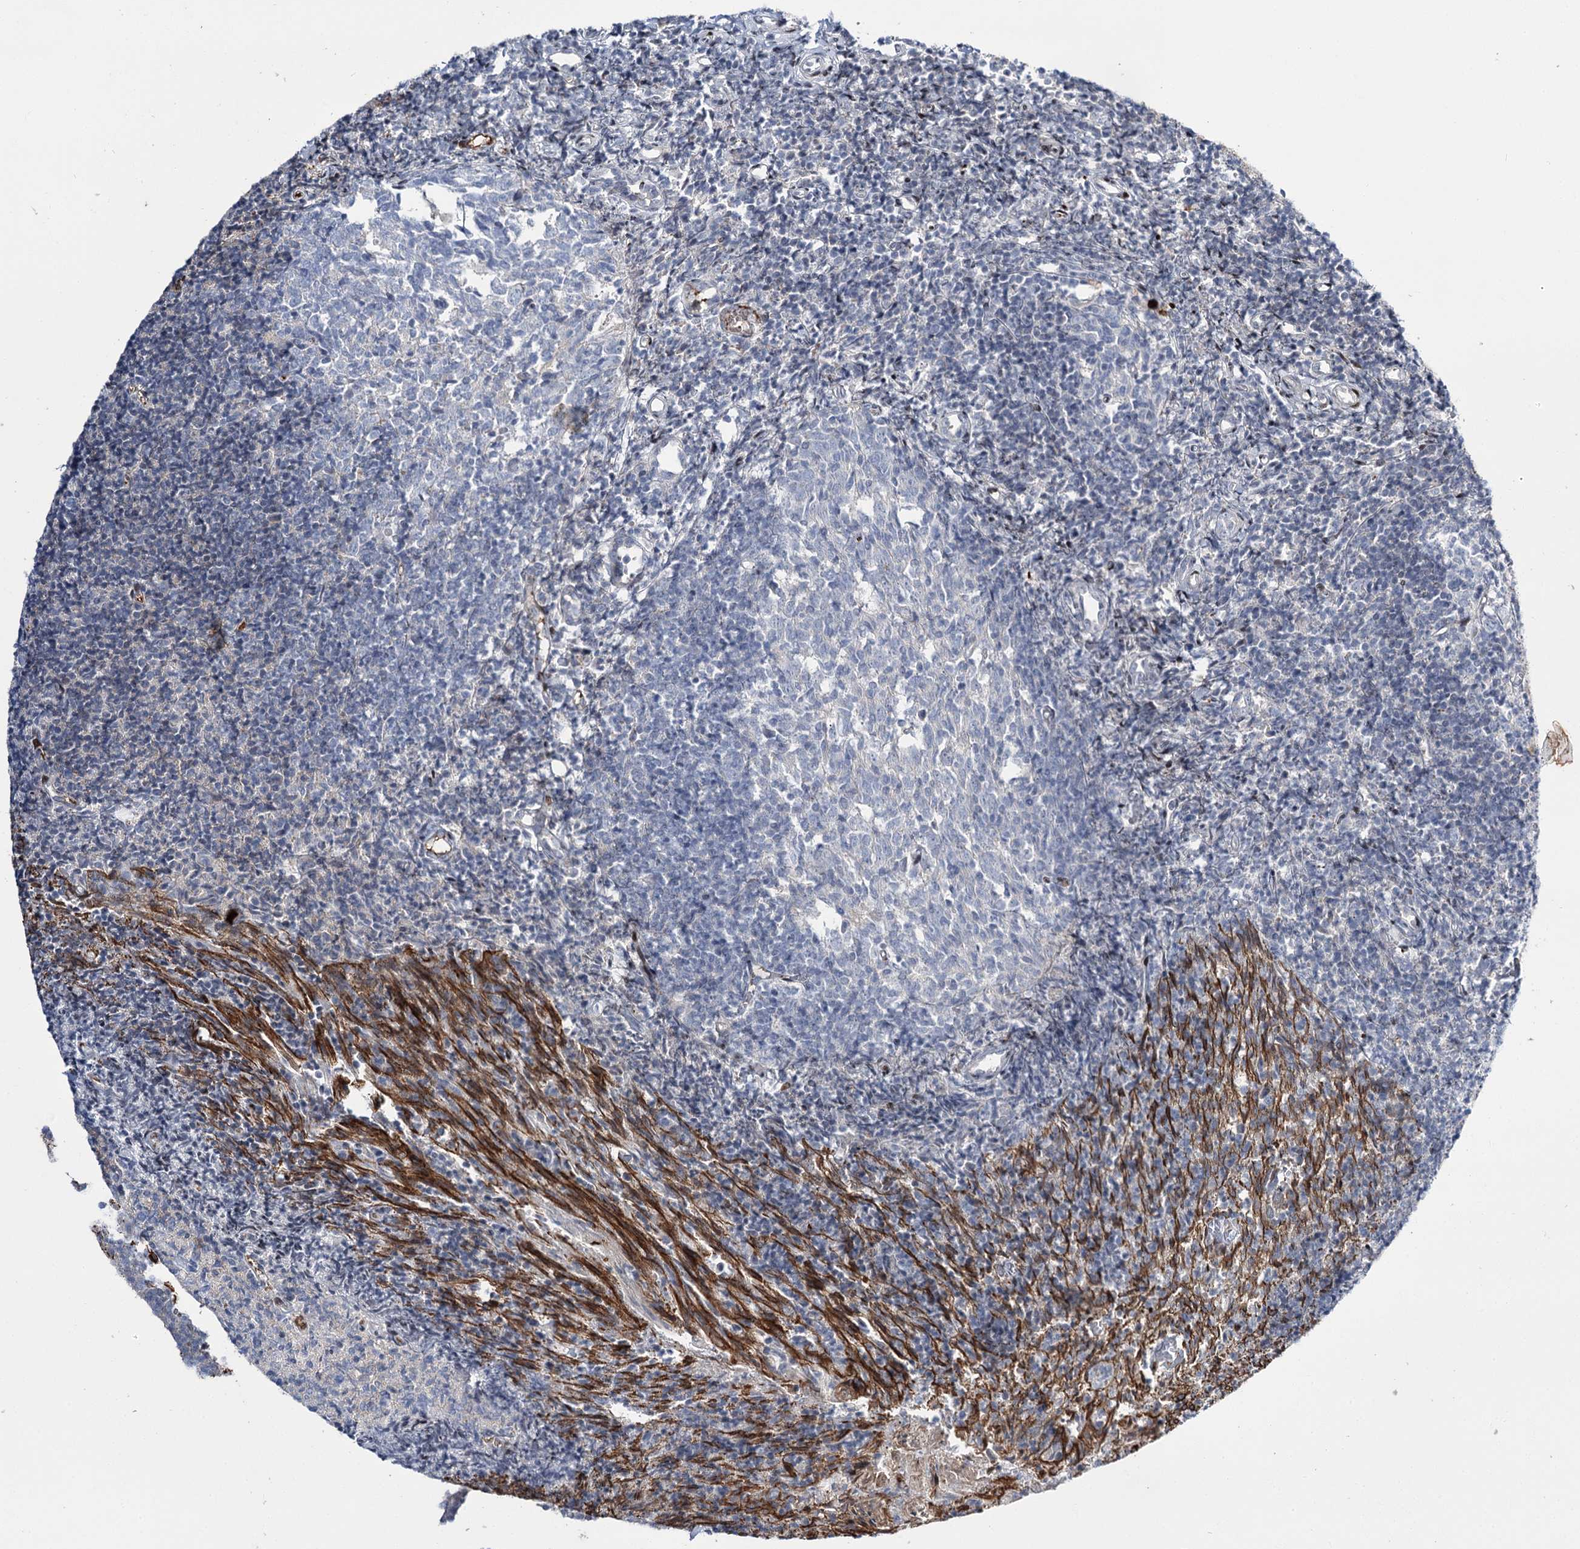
{"staining": {"intensity": "negative", "quantity": "none", "location": "none"}, "tissue": "tonsil", "cell_type": "Germinal center cells", "image_type": "normal", "snomed": [{"axis": "morphology", "description": "Normal tissue, NOS"}, {"axis": "topography", "description": "Tonsil"}], "caption": "Germinal center cells are negative for brown protein staining in benign tonsil. (DAB IHC, high magnification).", "gene": "ITFG2", "patient": {"sex": "female", "age": 10}}